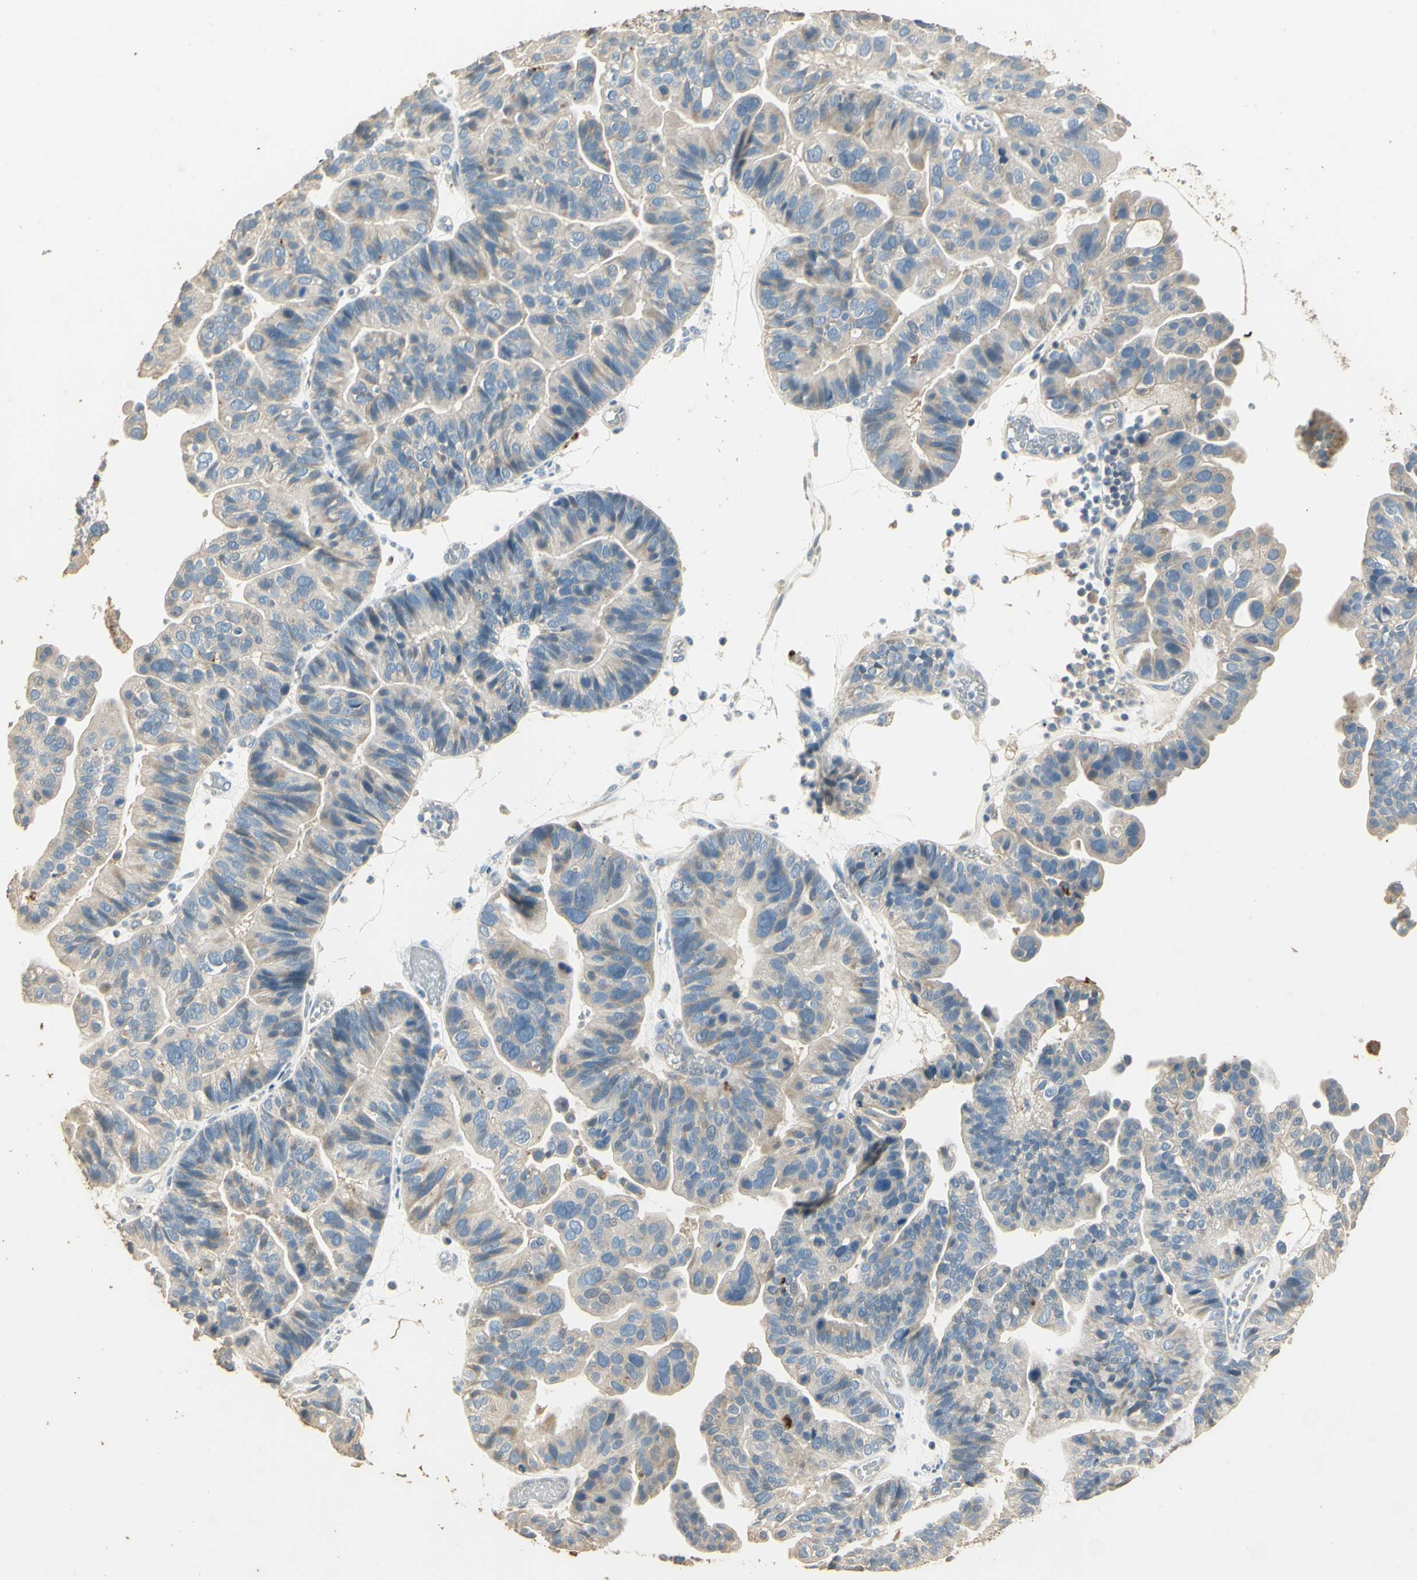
{"staining": {"intensity": "negative", "quantity": "none", "location": "none"}, "tissue": "ovarian cancer", "cell_type": "Tumor cells", "image_type": "cancer", "snomed": [{"axis": "morphology", "description": "Cystadenocarcinoma, serous, NOS"}, {"axis": "topography", "description": "Ovary"}], "caption": "The histopathology image reveals no significant positivity in tumor cells of ovarian cancer.", "gene": "ARHGEF17", "patient": {"sex": "female", "age": 56}}